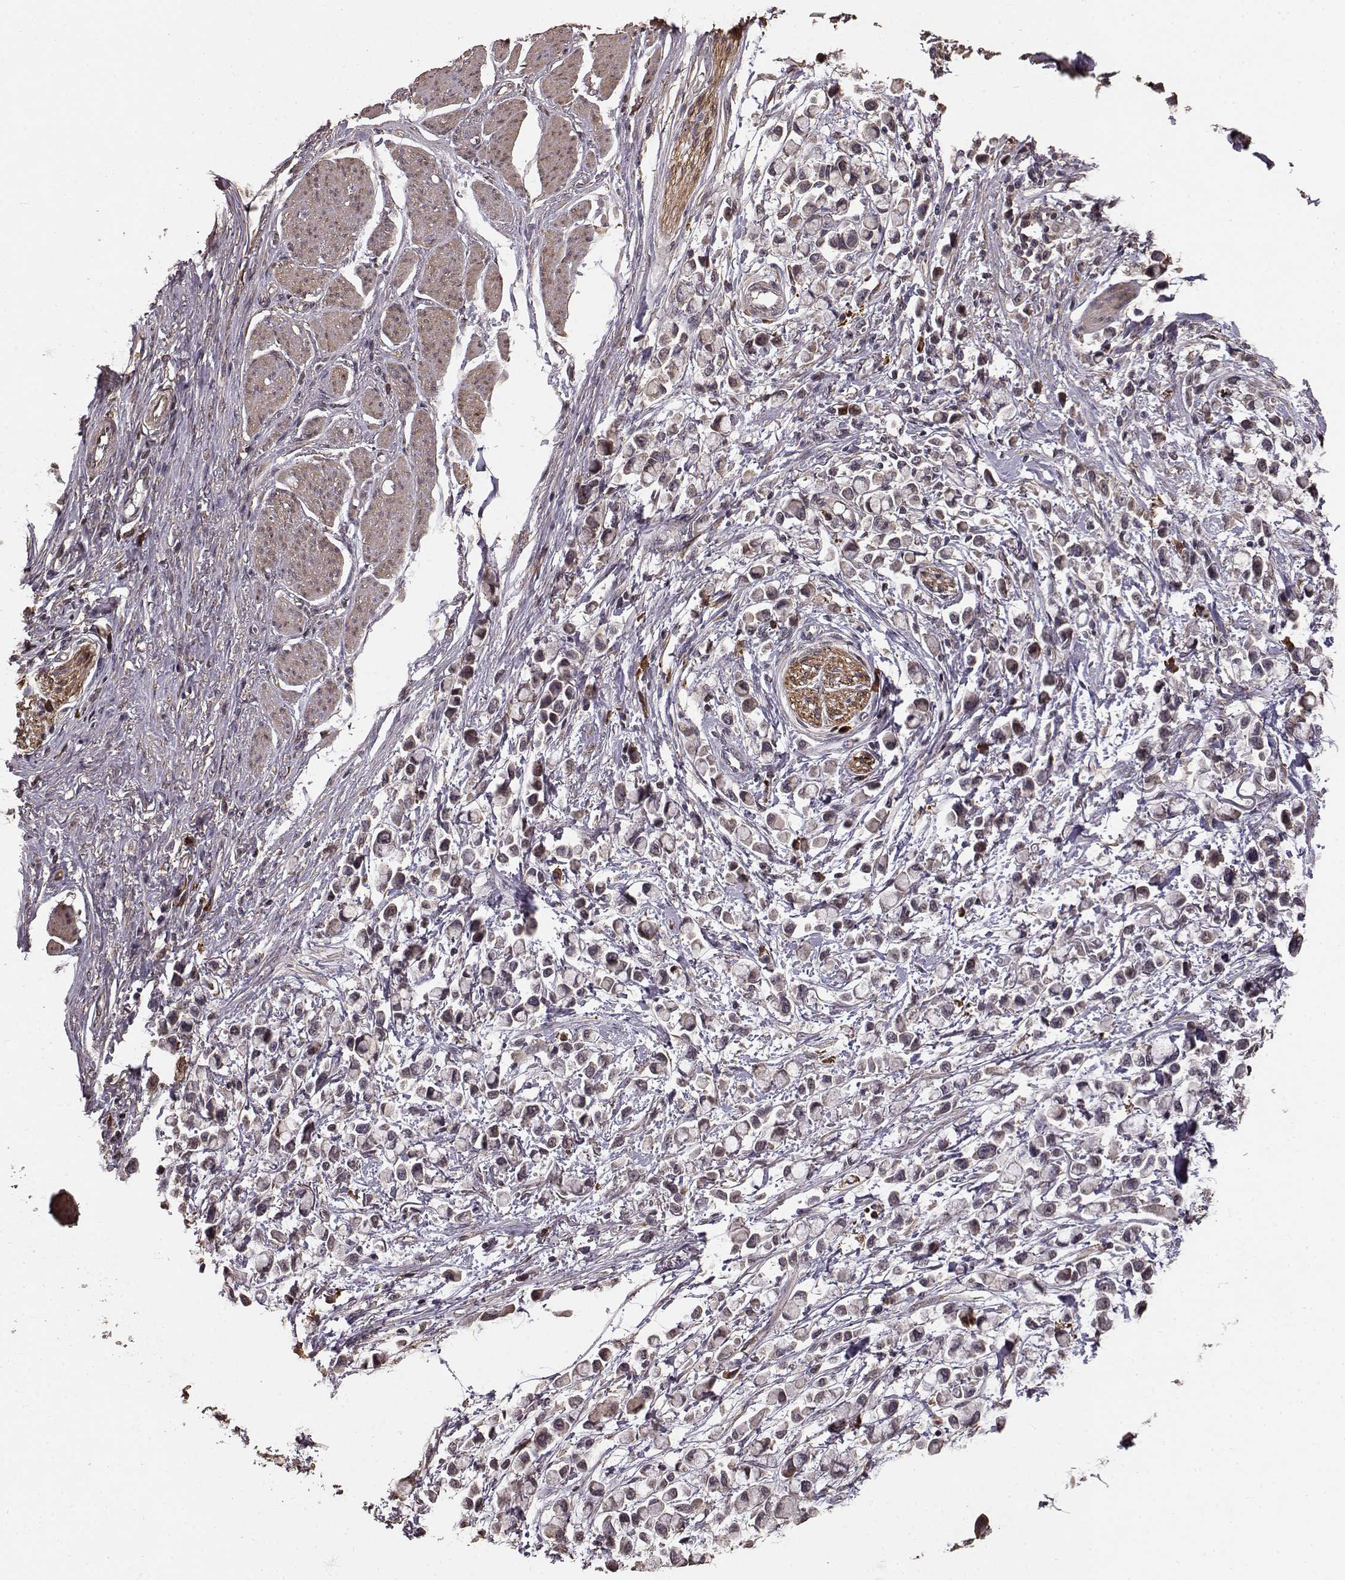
{"staining": {"intensity": "negative", "quantity": "none", "location": "none"}, "tissue": "stomach cancer", "cell_type": "Tumor cells", "image_type": "cancer", "snomed": [{"axis": "morphology", "description": "Adenocarcinoma, NOS"}, {"axis": "topography", "description": "Stomach"}], "caption": "IHC of human adenocarcinoma (stomach) exhibits no positivity in tumor cells.", "gene": "USP15", "patient": {"sex": "female", "age": 81}}